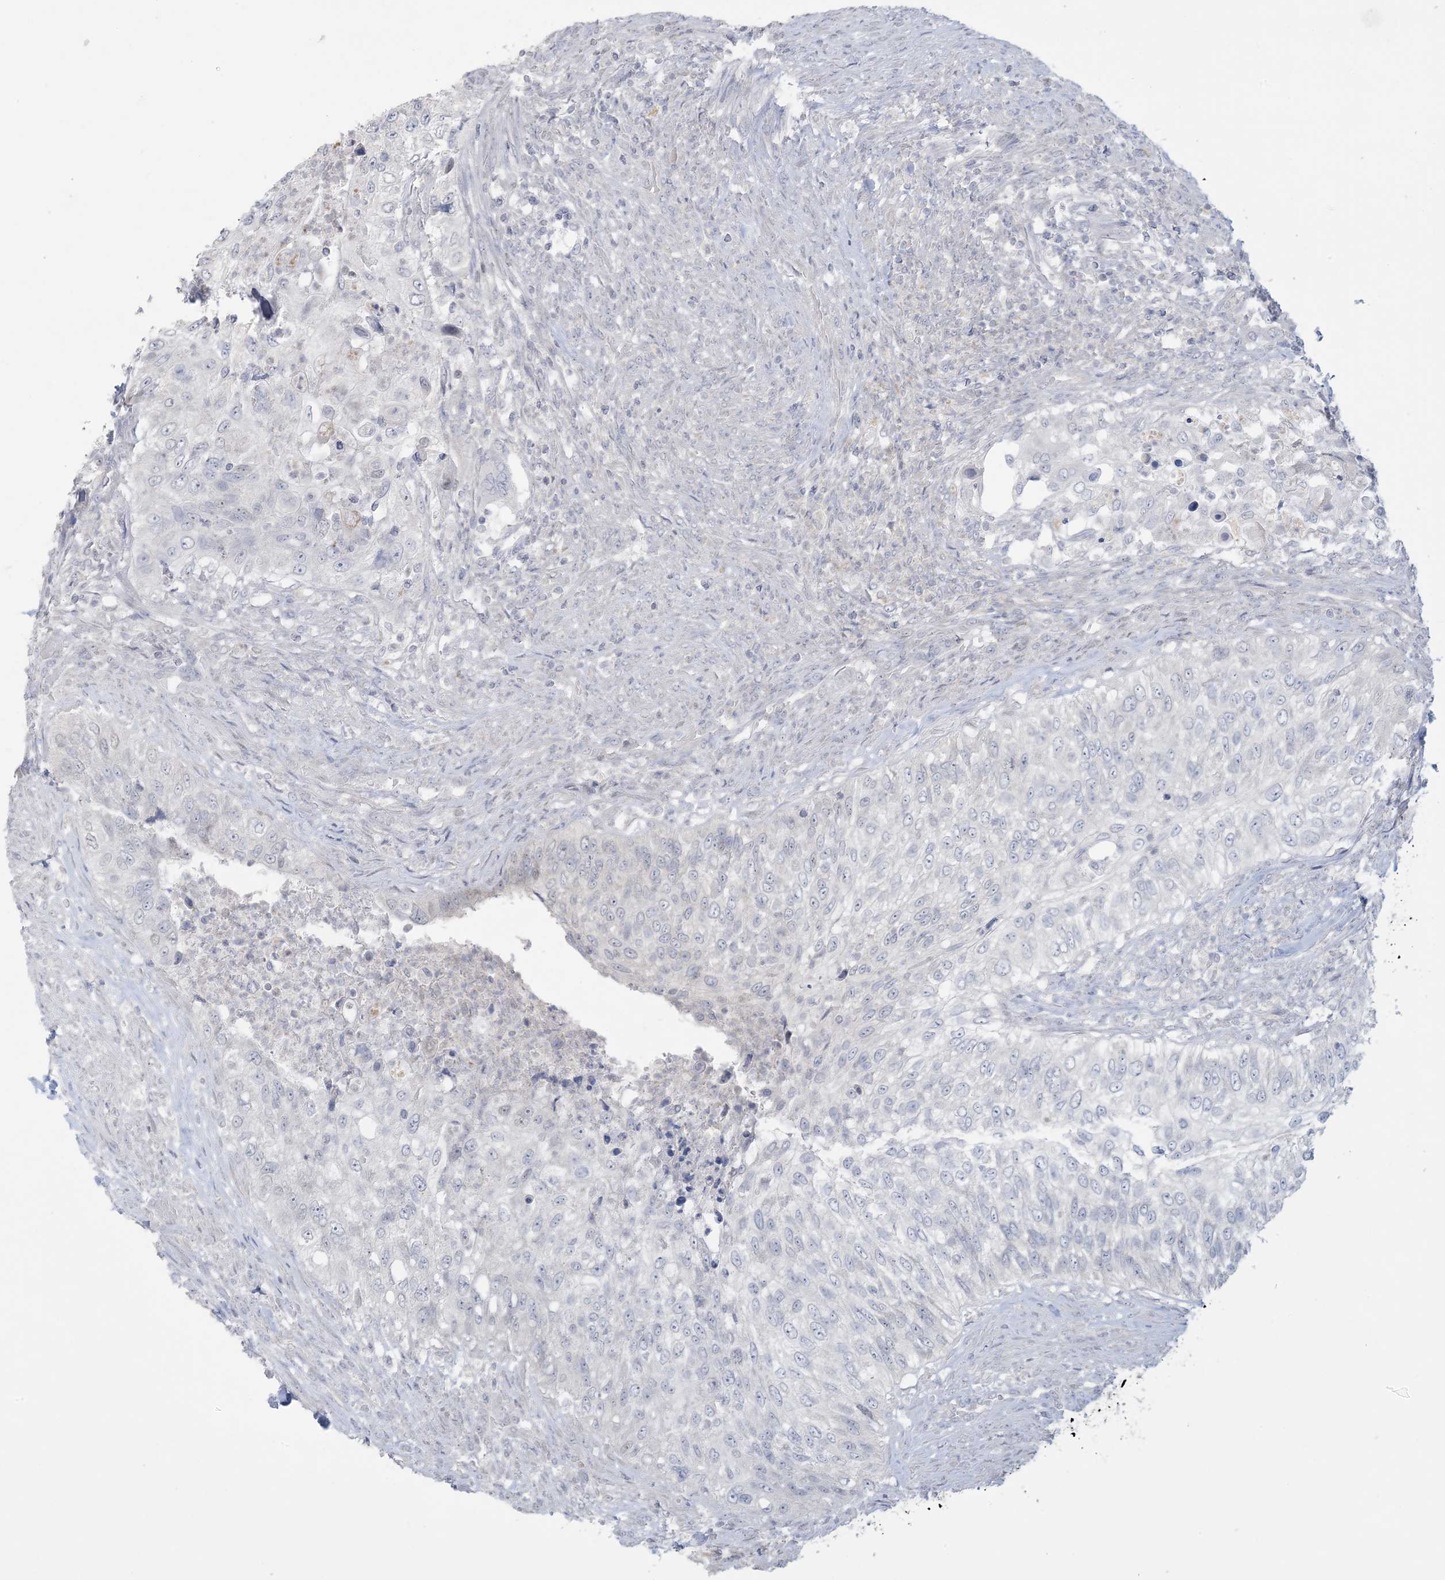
{"staining": {"intensity": "negative", "quantity": "none", "location": "none"}, "tissue": "urothelial cancer", "cell_type": "Tumor cells", "image_type": "cancer", "snomed": [{"axis": "morphology", "description": "Urothelial carcinoma, High grade"}, {"axis": "topography", "description": "Urinary bladder"}], "caption": "Human urothelial carcinoma (high-grade) stained for a protein using immunohistochemistry exhibits no positivity in tumor cells.", "gene": "KIF3A", "patient": {"sex": "female", "age": 60}}